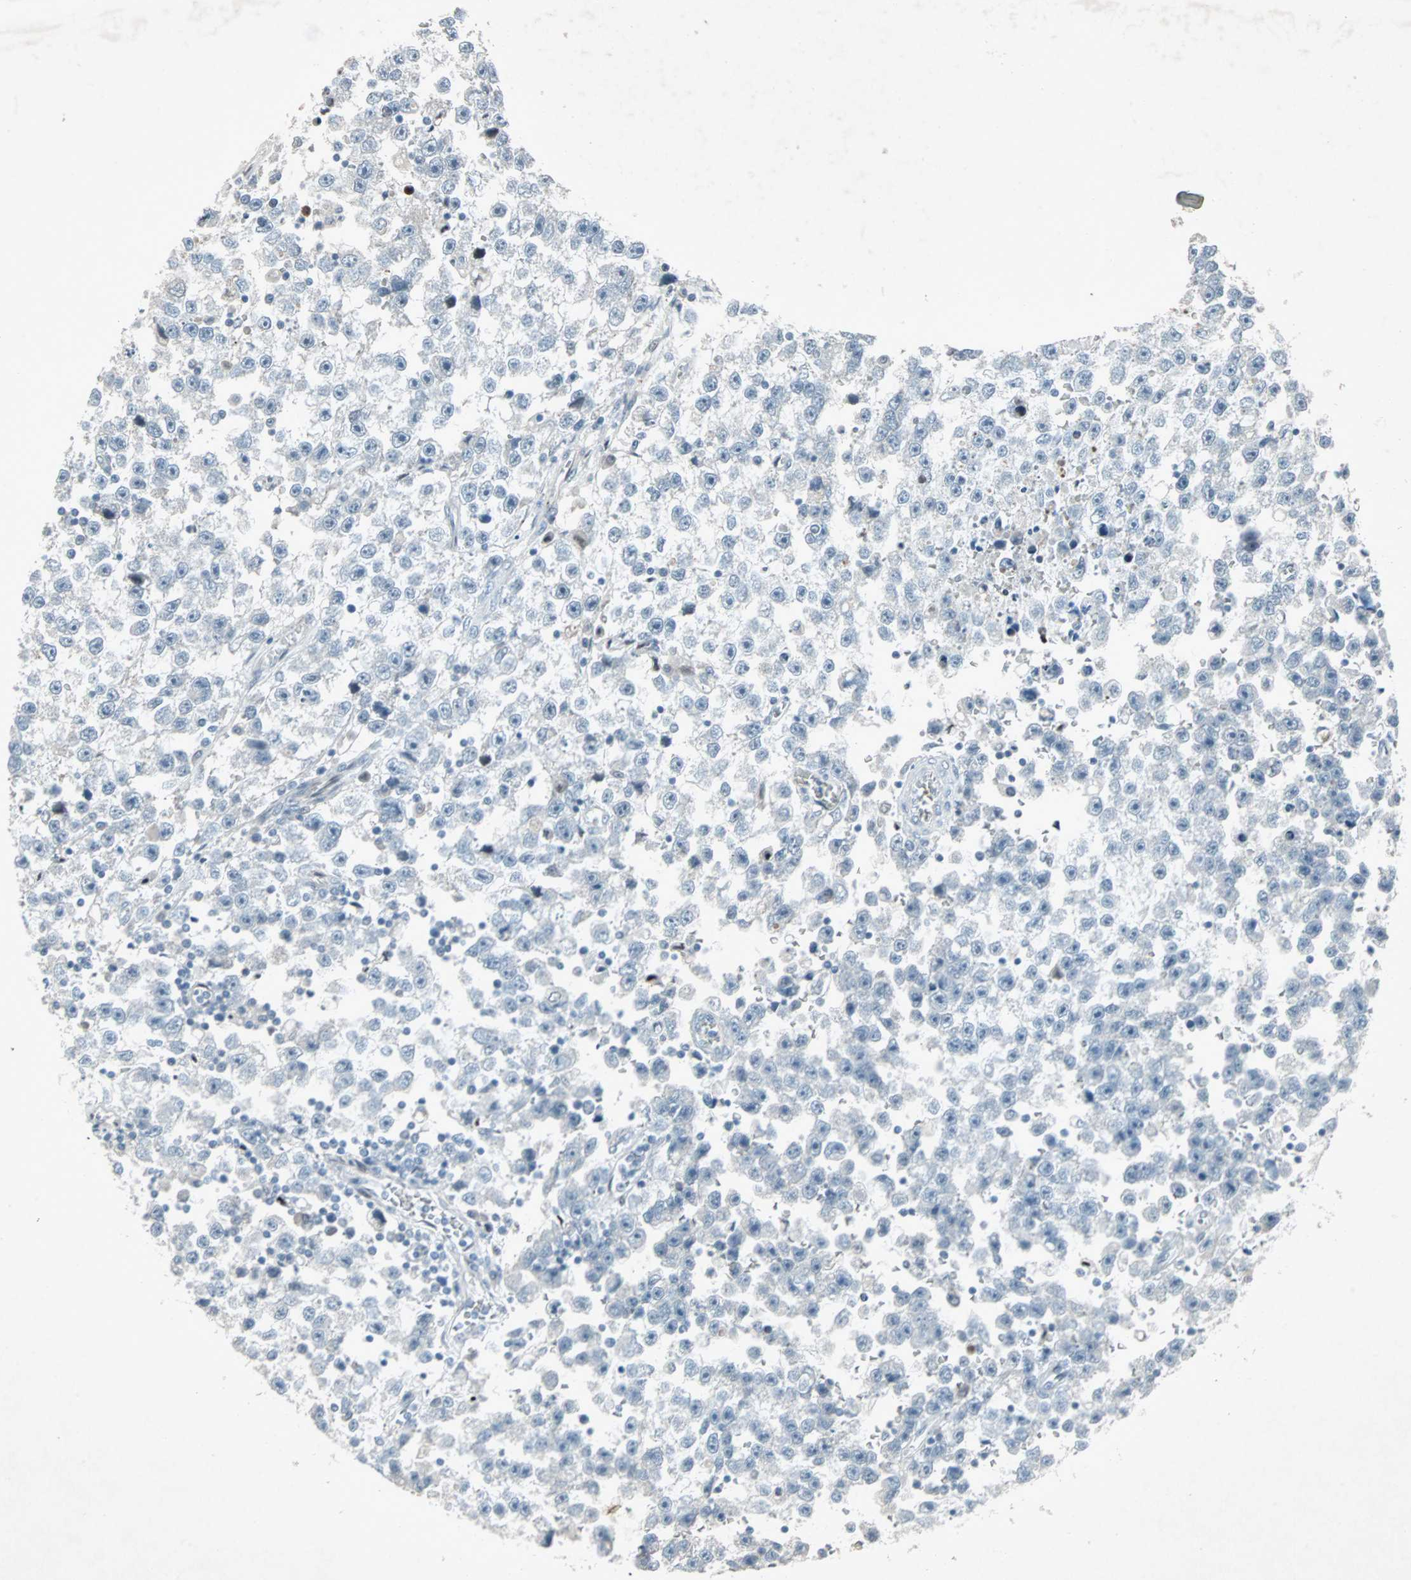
{"staining": {"intensity": "negative", "quantity": "none", "location": "none"}, "tissue": "testis cancer", "cell_type": "Tumor cells", "image_type": "cancer", "snomed": [{"axis": "morphology", "description": "Seminoma, NOS"}, {"axis": "topography", "description": "Testis"}], "caption": "Immunohistochemistry of human testis cancer reveals no positivity in tumor cells.", "gene": "LANCL3", "patient": {"sex": "male", "age": 33}}